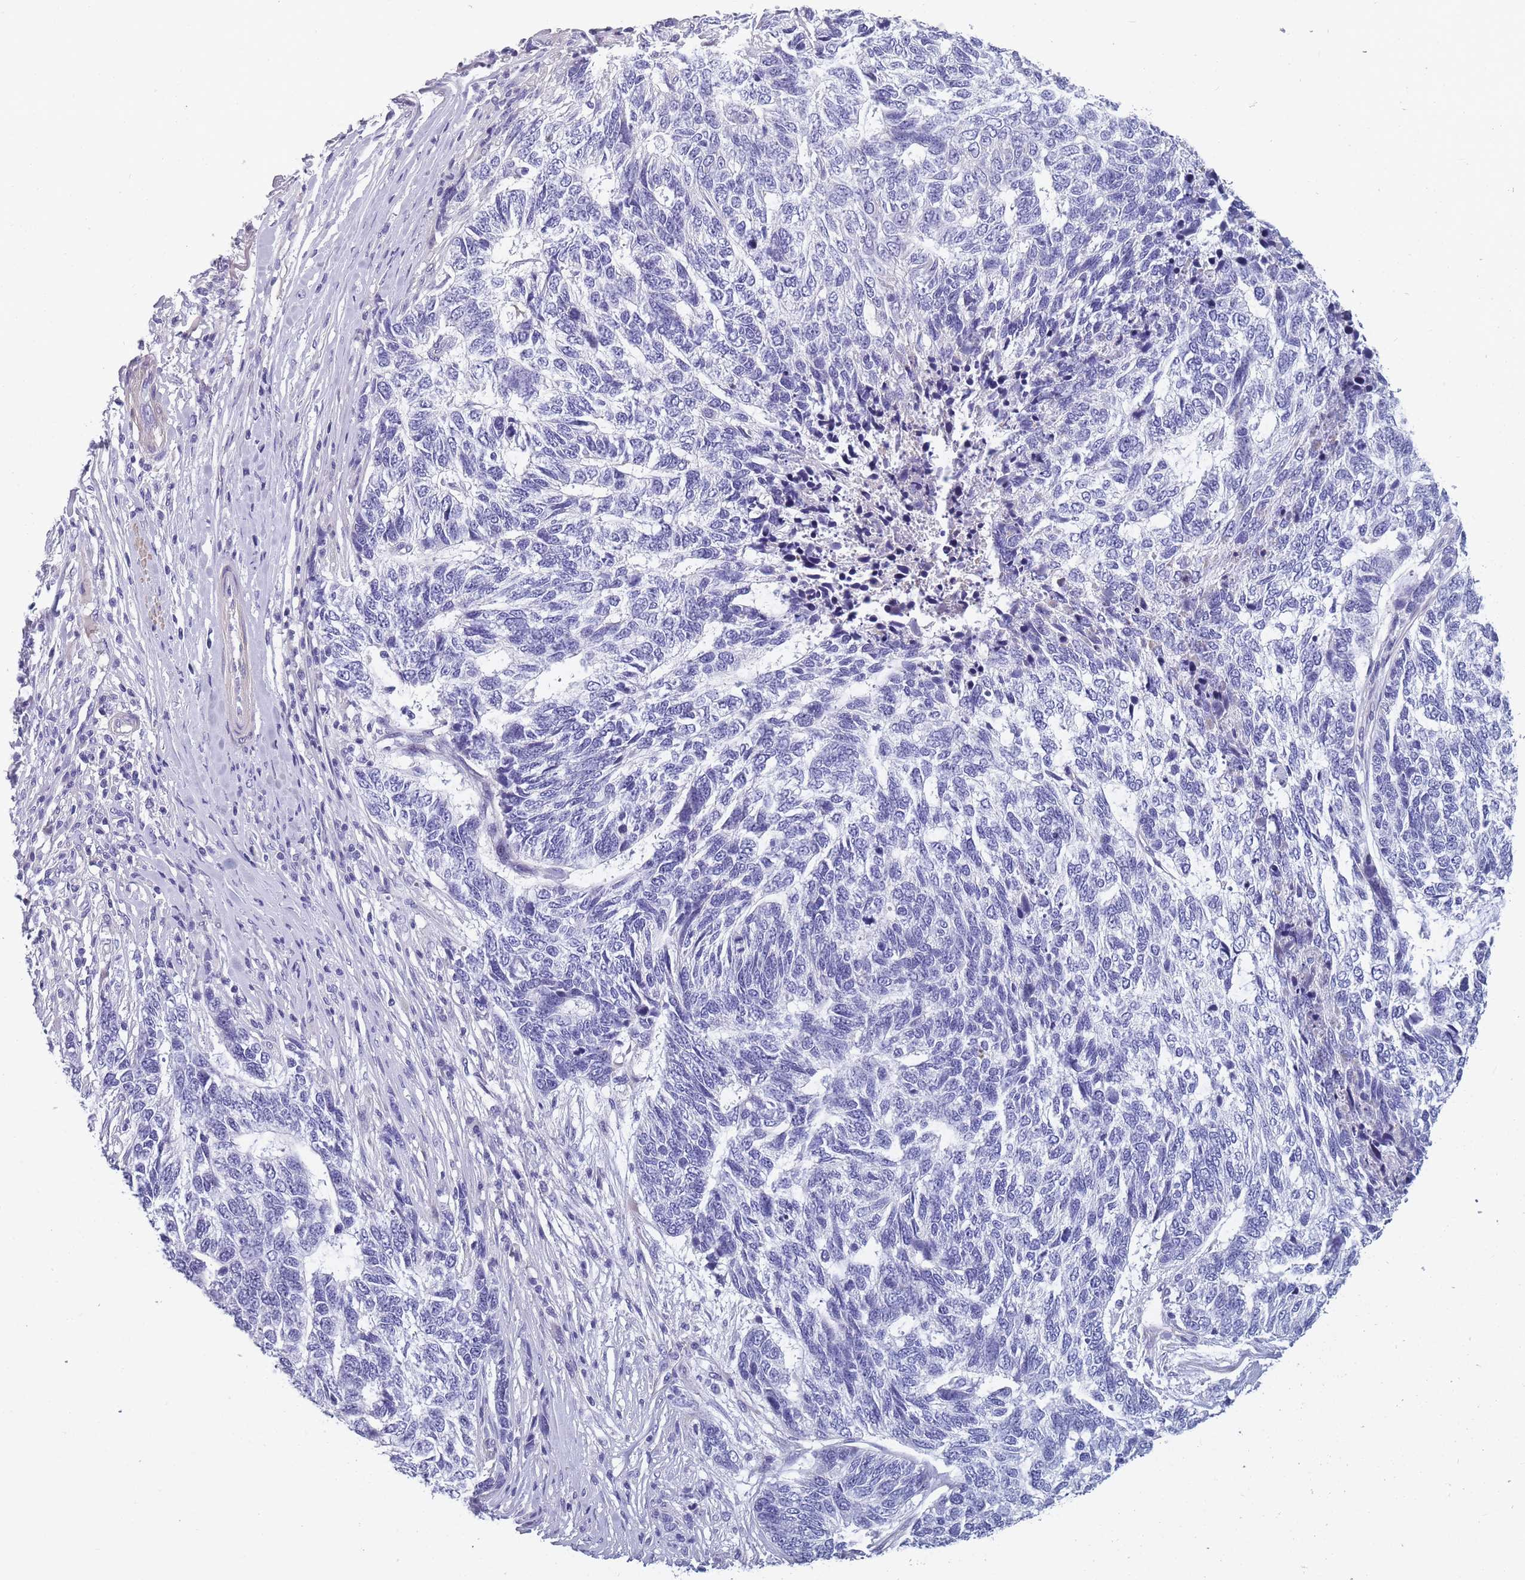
{"staining": {"intensity": "negative", "quantity": "none", "location": "none"}, "tissue": "skin cancer", "cell_type": "Tumor cells", "image_type": "cancer", "snomed": [{"axis": "morphology", "description": "Basal cell carcinoma"}, {"axis": "topography", "description": "Skin"}], "caption": "Skin basal cell carcinoma was stained to show a protein in brown. There is no significant positivity in tumor cells.", "gene": "OR4C5", "patient": {"sex": "female", "age": 65}}